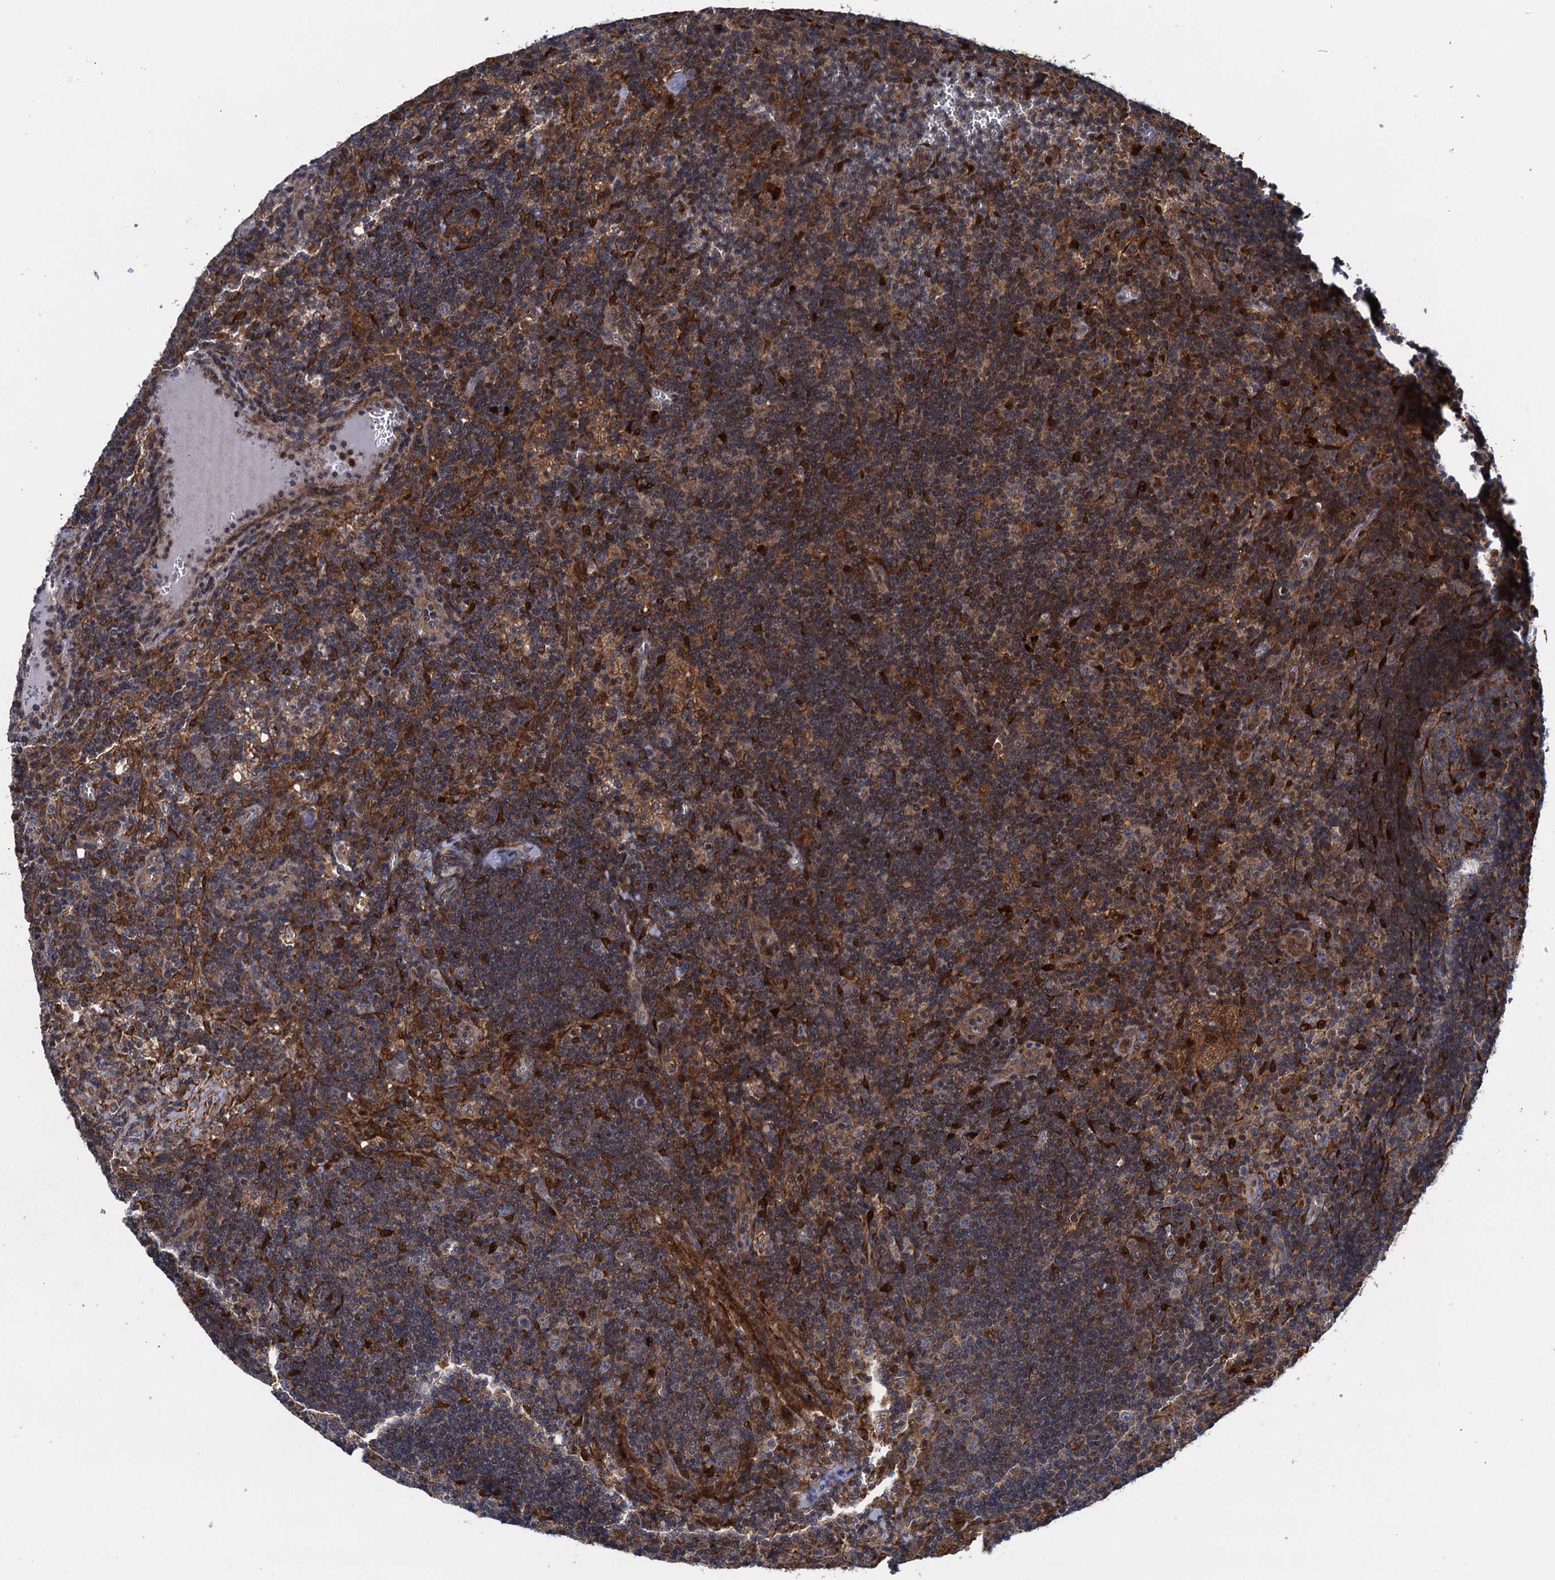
{"staining": {"intensity": "moderate", "quantity": "<25%", "location": "cytoplasmic/membranous,nuclear"}, "tissue": "lymph node", "cell_type": "Germinal center cells", "image_type": "normal", "snomed": [{"axis": "morphology", "description": "Normal tissue, NOS"}, {"axis": "topography", "description": "Lymph node"}], "caption": "Protein staining by immunohistochemistry demonstrates moderate cytoplasmic/membranous,nuclear staining in approximately <25% of germinal center cells in benign lymph node.", "gene": "CNTN5", "patient": {"sex": "male", "age": 58}}